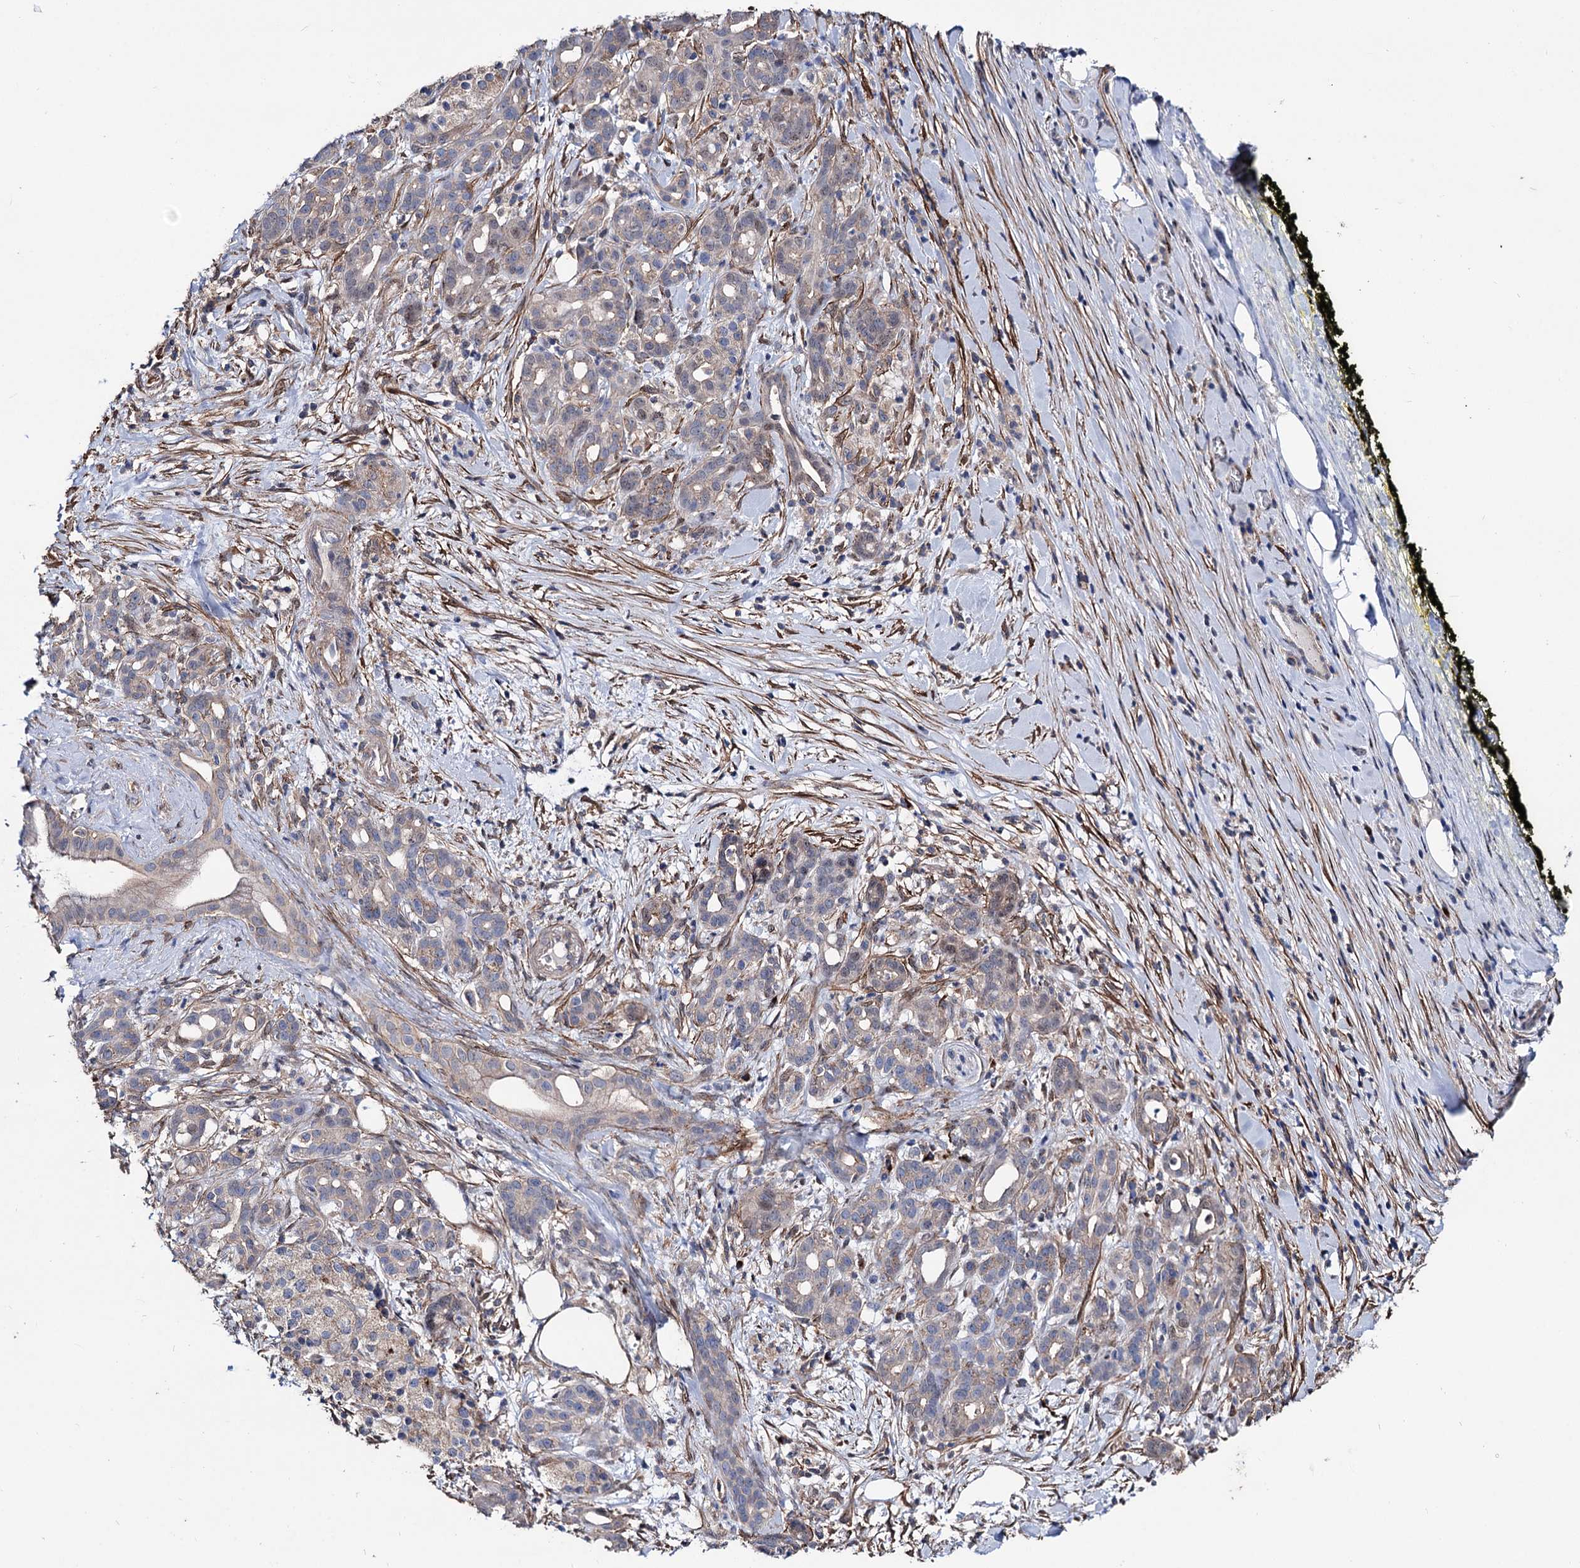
{"staining": {"intensity": "weak", "quantity": "<25%", "location": "cytoplasmic/membranous"}, "tissue": "pancreatic cancer", "cell_type": "Tumor cells", "image_type": "cancer", "snomed": [{"axis": "morphology", "description": "Adenocarcinoma, NOS"}, {"axis": "topography", "description": "Pancreas"}], "caption": "This is an immunohistochemistry (IHC) photomicrograph of pancreatic adenocarcinoma. There is no staining in tumor cells.", "gene": "SEC24A", "patient": {"sex": "female", "age": 66}}